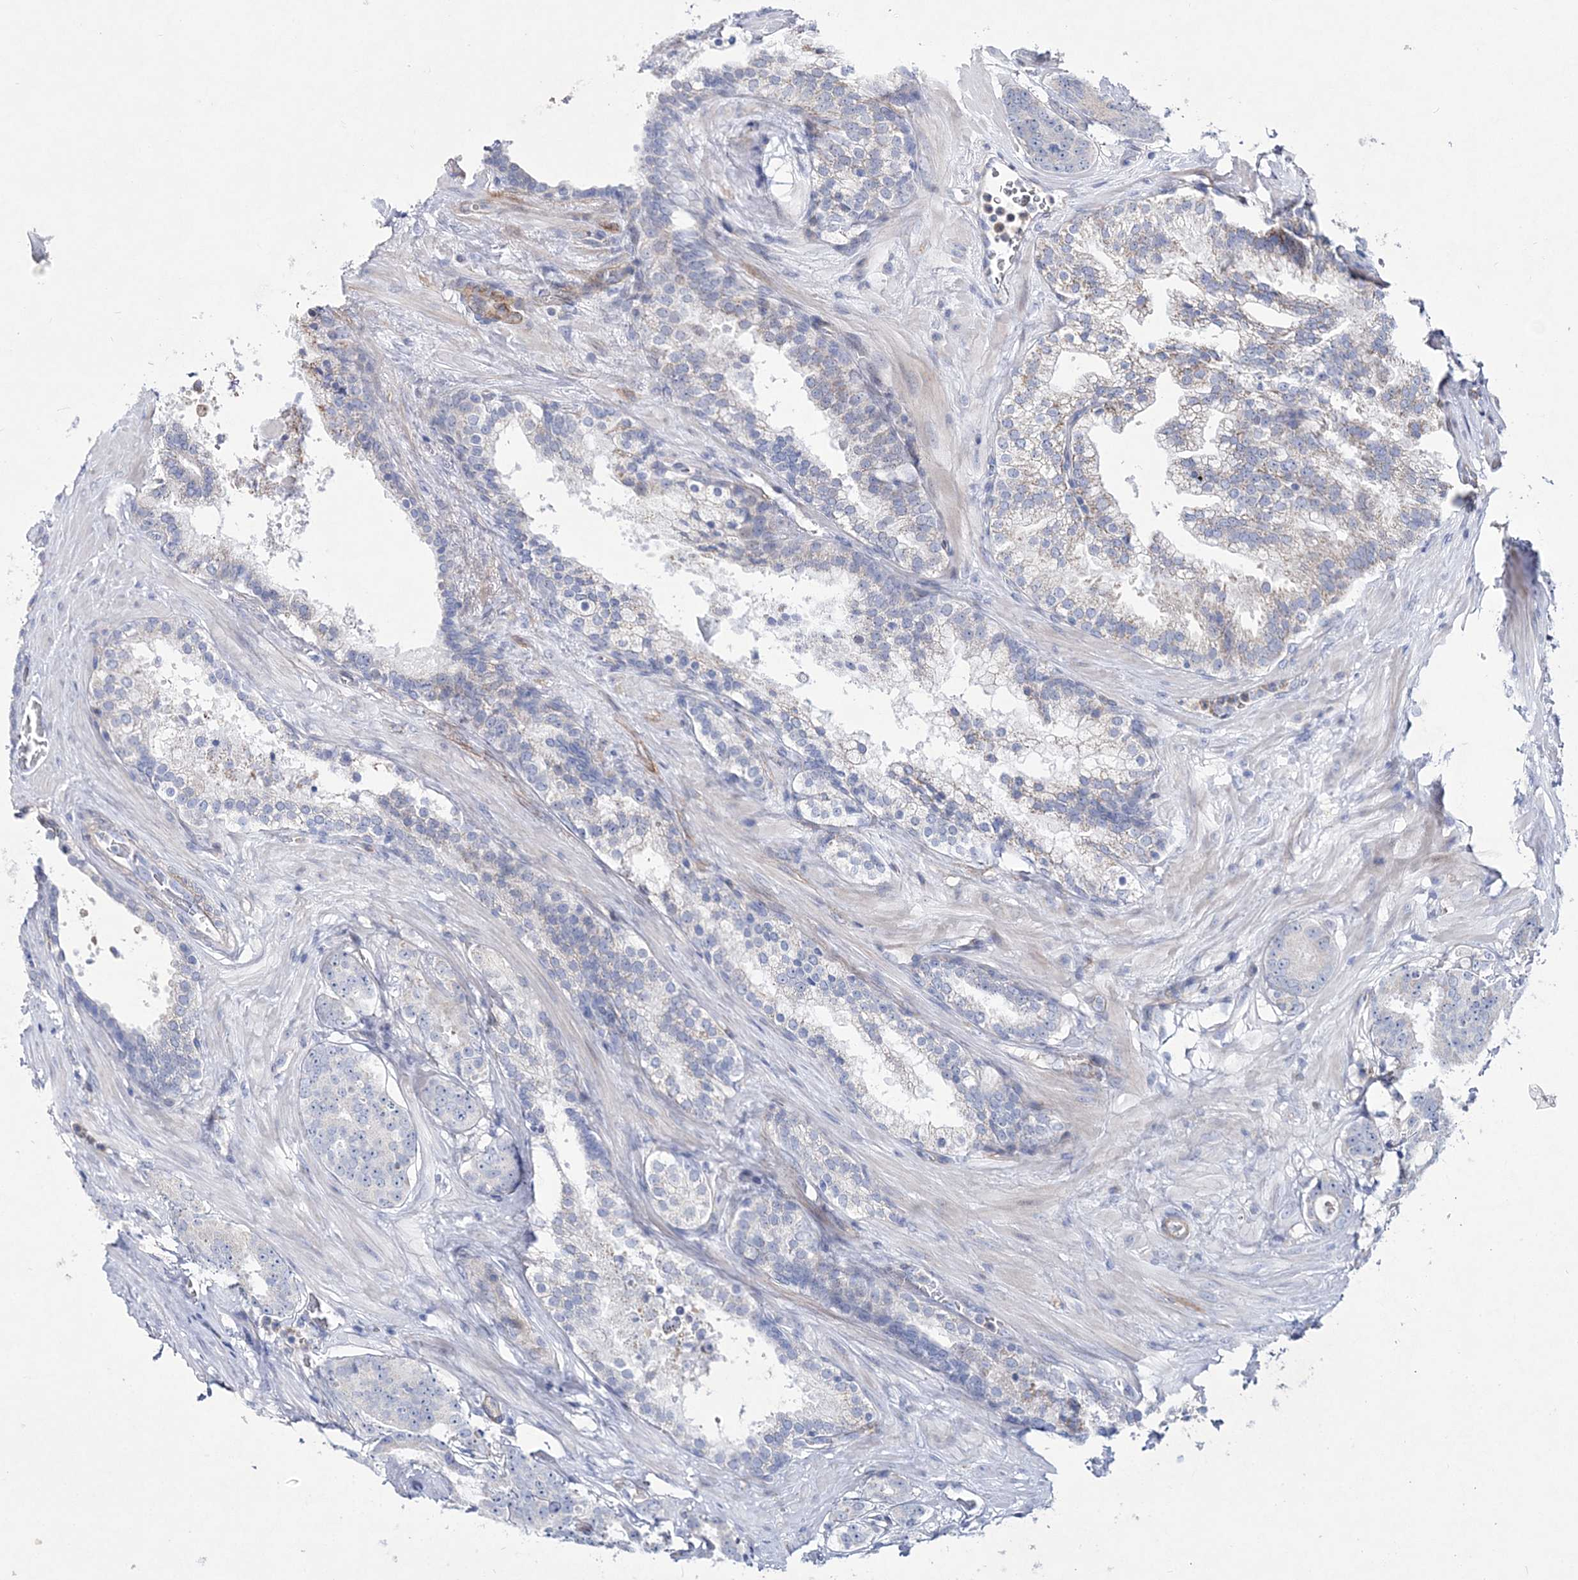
{"staining": {"intensity": "weak", "quantity": "<25%", "location": "cytoplasmic/membranous"}, "tissue": "prostate cancer", "cell_type": "Tumor cells", "image_type": "cancer", "snomed": [{"axis": "morphology", "description": "Adenocarcinoma, High grade"}, {"axis": "topography", "description": "Prostate"}], "caption": "Immunohistochemical staining of adenocarcinoma (high-grade) (prostate) displays no significant expression in tumor cells.", "gene": "ANO1", "patient": {"sex": "male", "age": 57}}